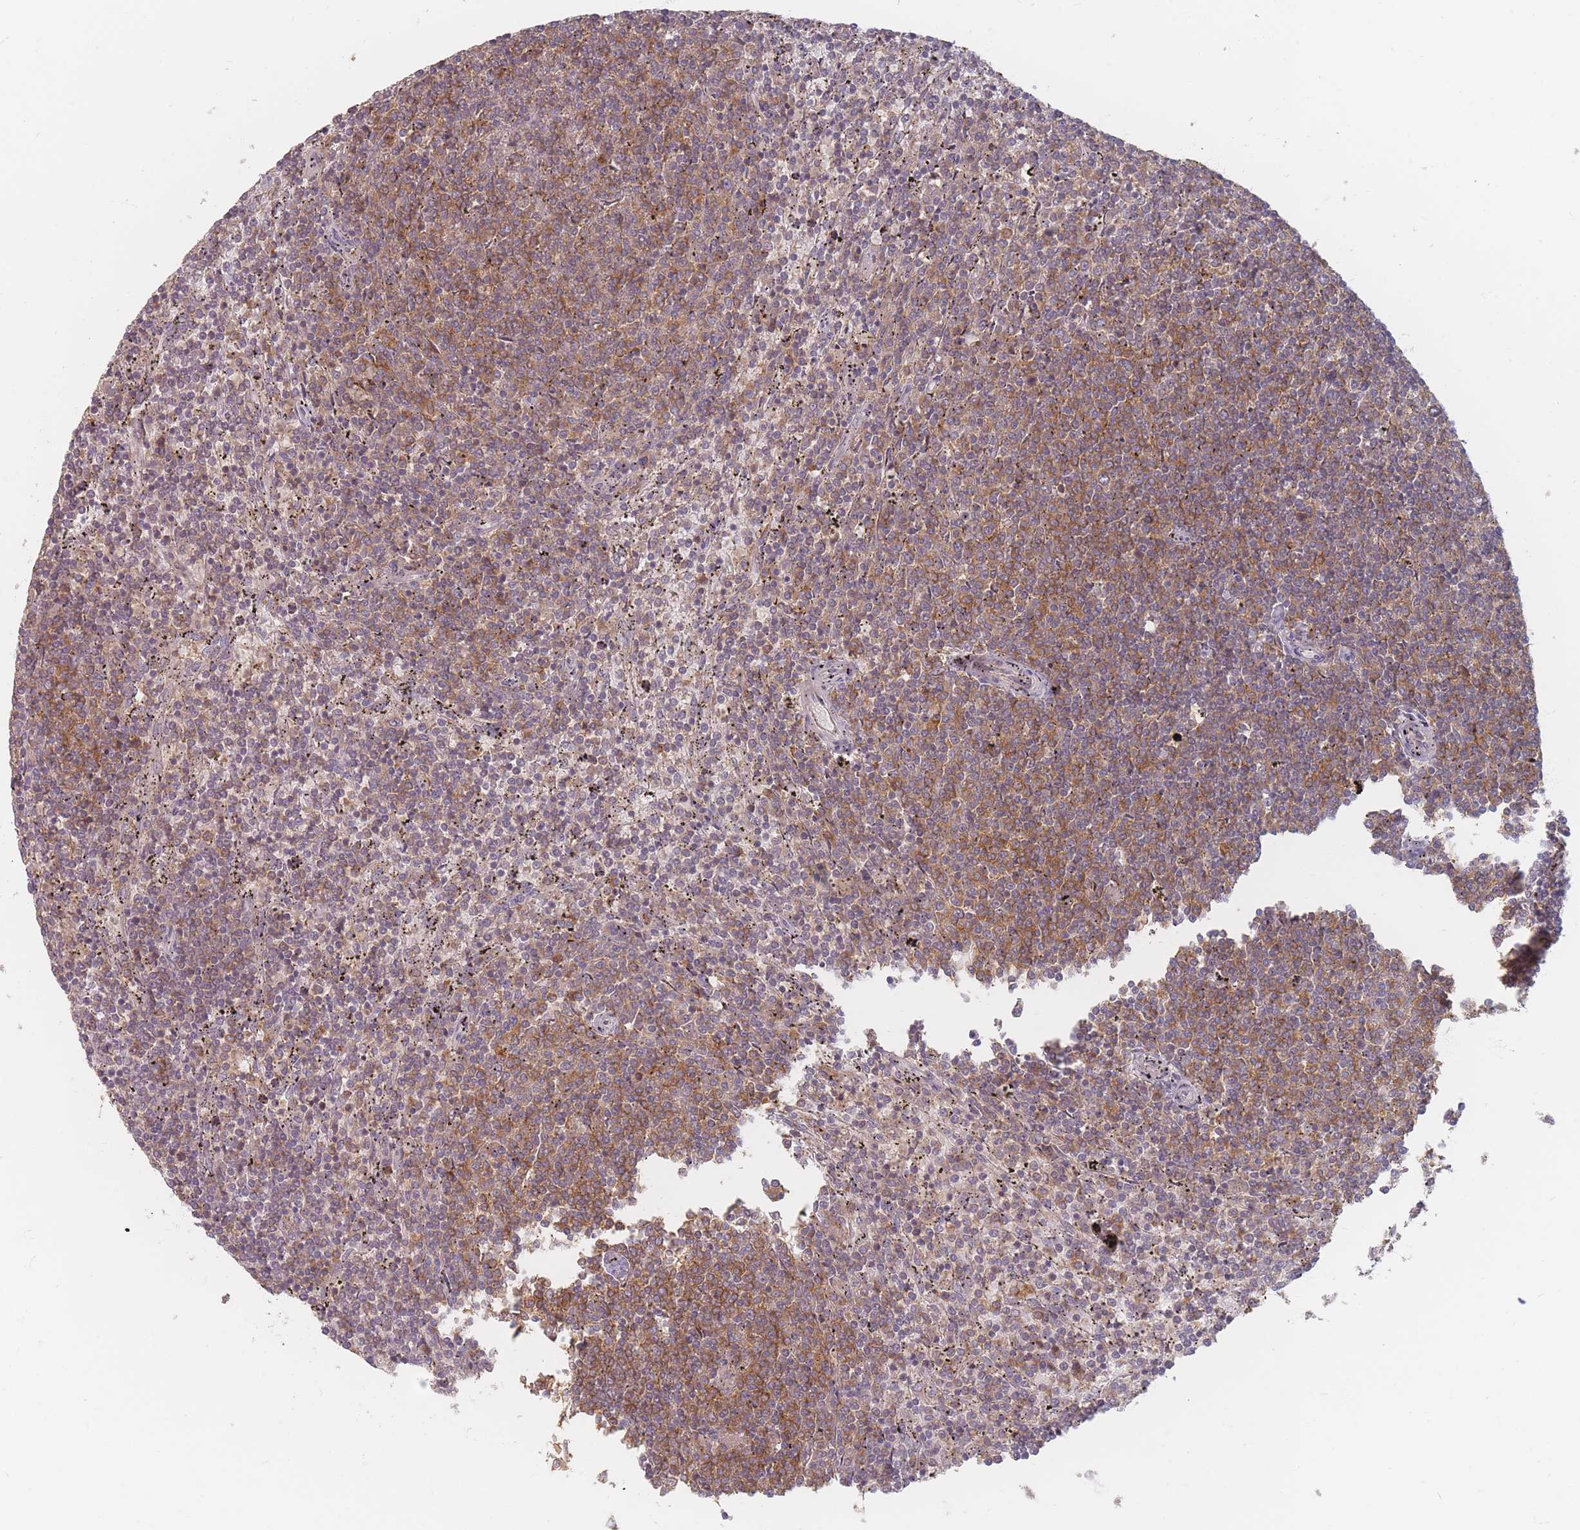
{"staining": {"intensity": "moderate", "quantity": ">75%", "location": "cytoplasmic/membranous"}, "tissue": "lymphoma", "cell_type": "Tumor cells", "image_type": "cancer", "snomed": [{"axis": "morphology", "description": "Malignant lymphoma, non-Hodgkin's type, Low grade"}, {"axis": "topography", "description": "Spleen"}], "caption": "Malignant lymphoma, non-Hodgkin's type (low-grade) tissue exhibits moderate cytoplasmic/membranous expression in approximately >75% of tumor cells The staining is performed using DAB brown chromogen to label protein expression. The nuclei are counter-stained blue using hematoxylin.", "gene": "SLC35F3", "patient": {"sex": "female", "age": 50}}